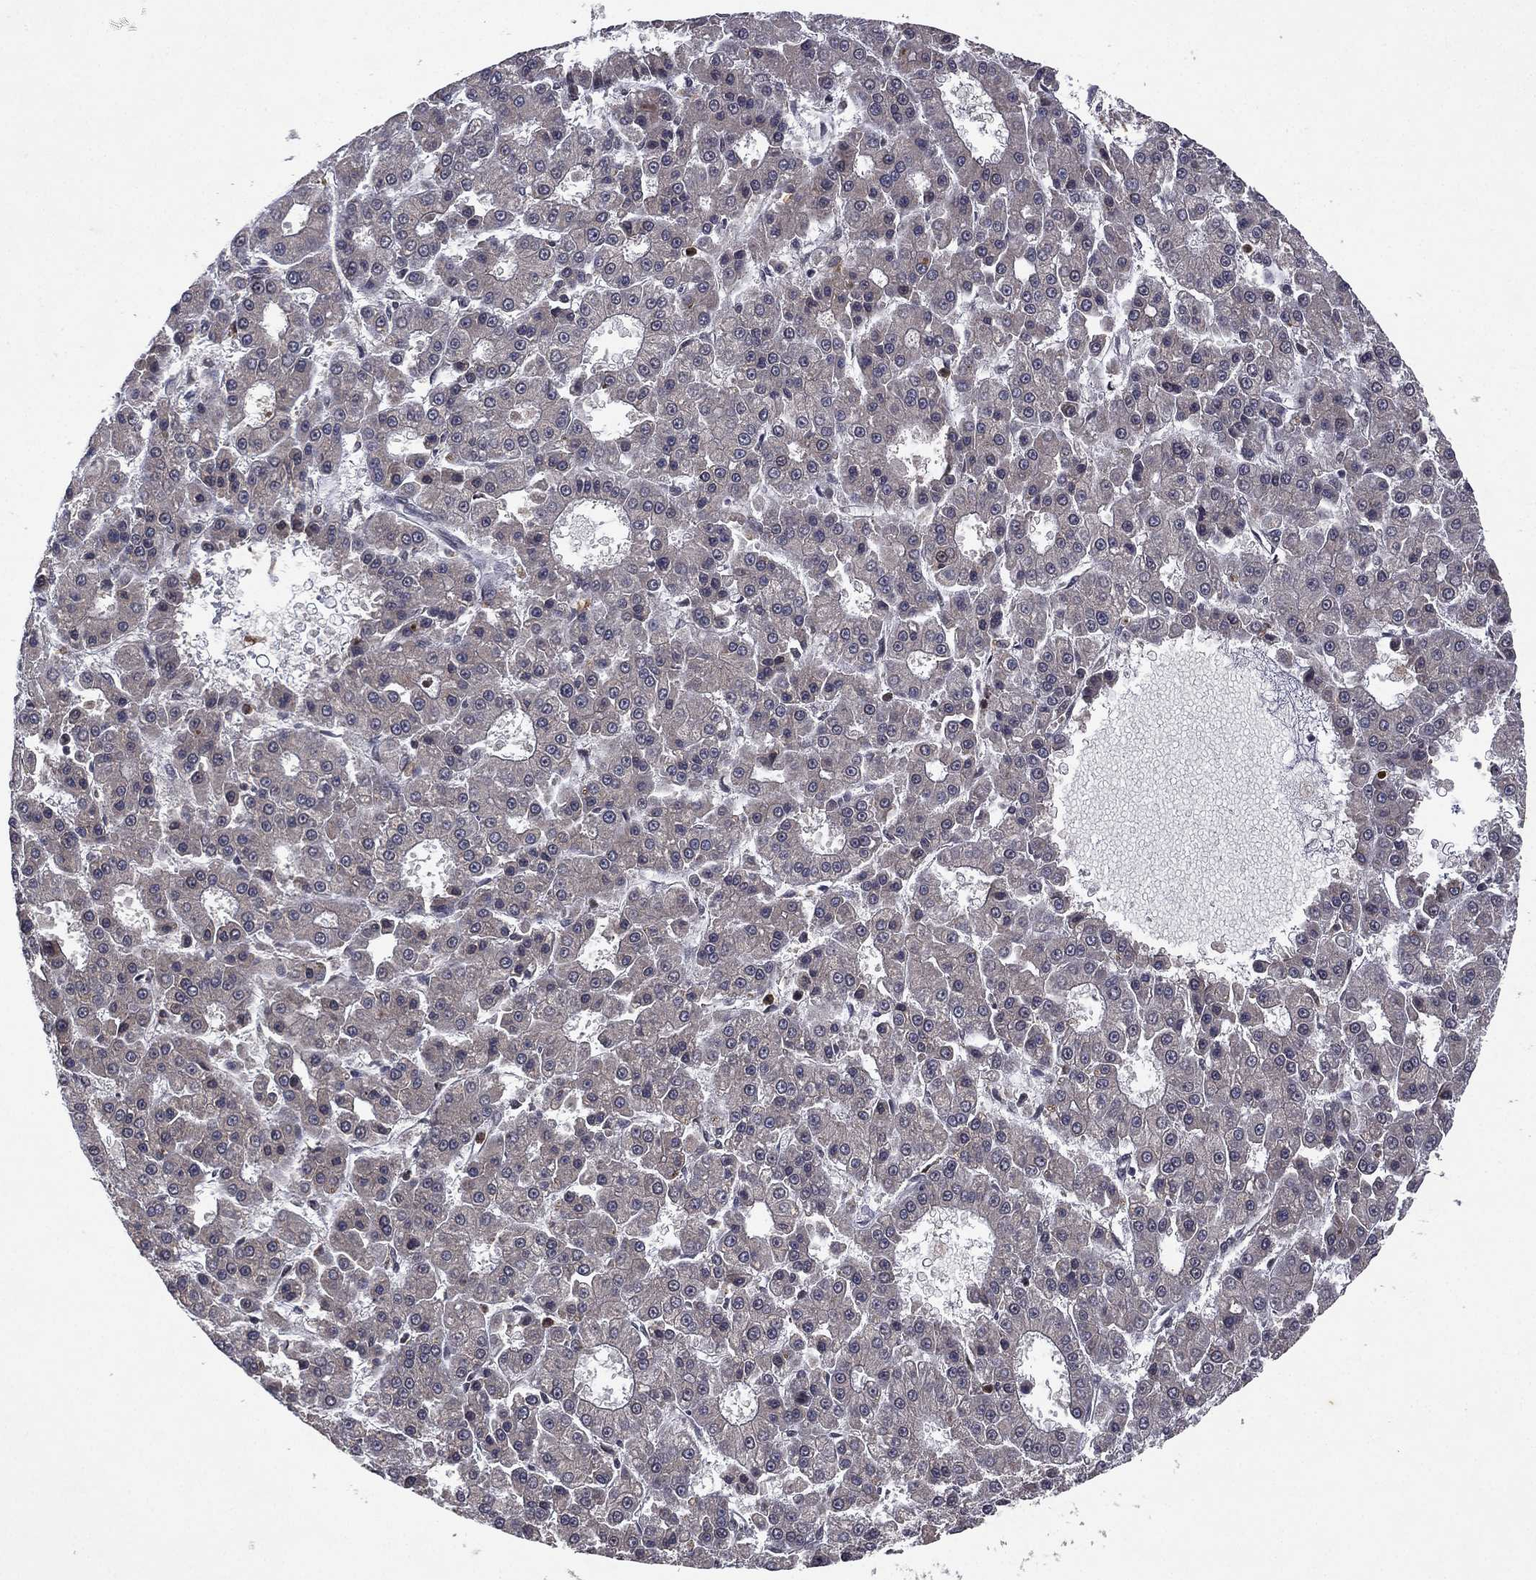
{"staining": {"intensity": "negative", "quantity": "none", "location": "none"}, "tissue": "liver cancer", "cell_type": "Tumor cells", "image_type": "cancer", "snomed": [{"axis": "morphology", "description": "Carcinoma, Hepatocellular, NOS"}, {"axis": "topography", "description": "Liver"}], "caption": "An immunohistochemistry (IHC) photomicrograph of hepatocellular carcinoma (liver) is shown. There is no staining in tumor cells of hepatocellular carcinoma (liver). (DAB immunohistochemistry with hematoxylin counter stain).", "gene": "ATG4B", "patient": {"sex": "male", "age": 70}}